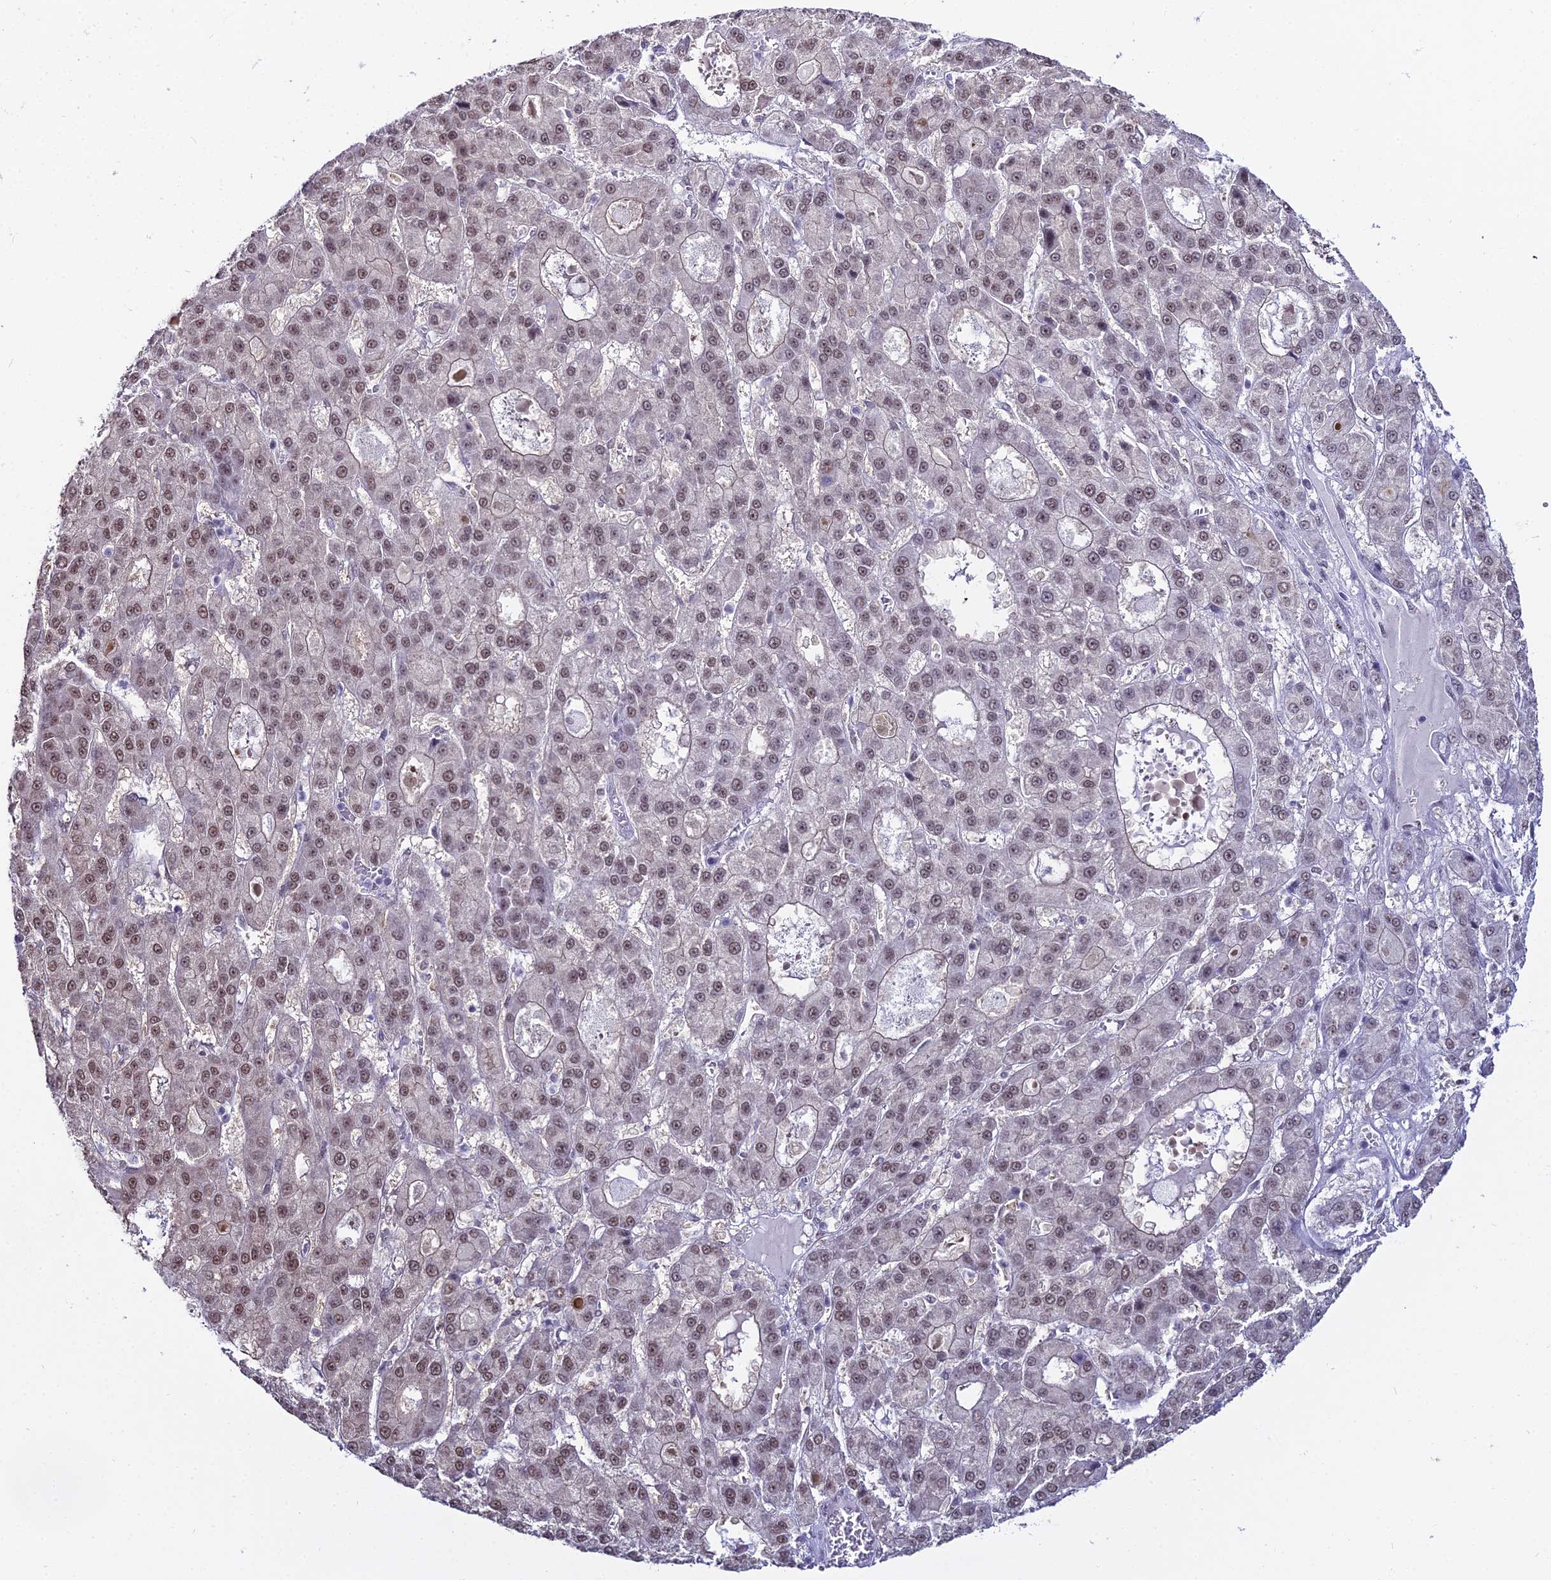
{"staining": {"intensity": "weak", "quantity": "25%-75%", "location": "nuclear"}, "tissue": "liver cancer", "cell_type": "Tumor cells", "image_type": "cancer", "snomed": [{"axis": "morphology", "description": "Carcinoma, Hepatocellular, NOS"}, {"axis": "topography", "description": "Liver"}], "caption": "High-power microscopy captured an immunohistochemistry histopathology image of liver cancer (hepatocellular carcinoma), revealing weak nuclear staining in about 25%-75% of tumor cells. (DAB IHC, brown staining for protein, blue staining for nuclei).", "gene": "RBM12", "patient": {"sex": "male", "age": 70}}